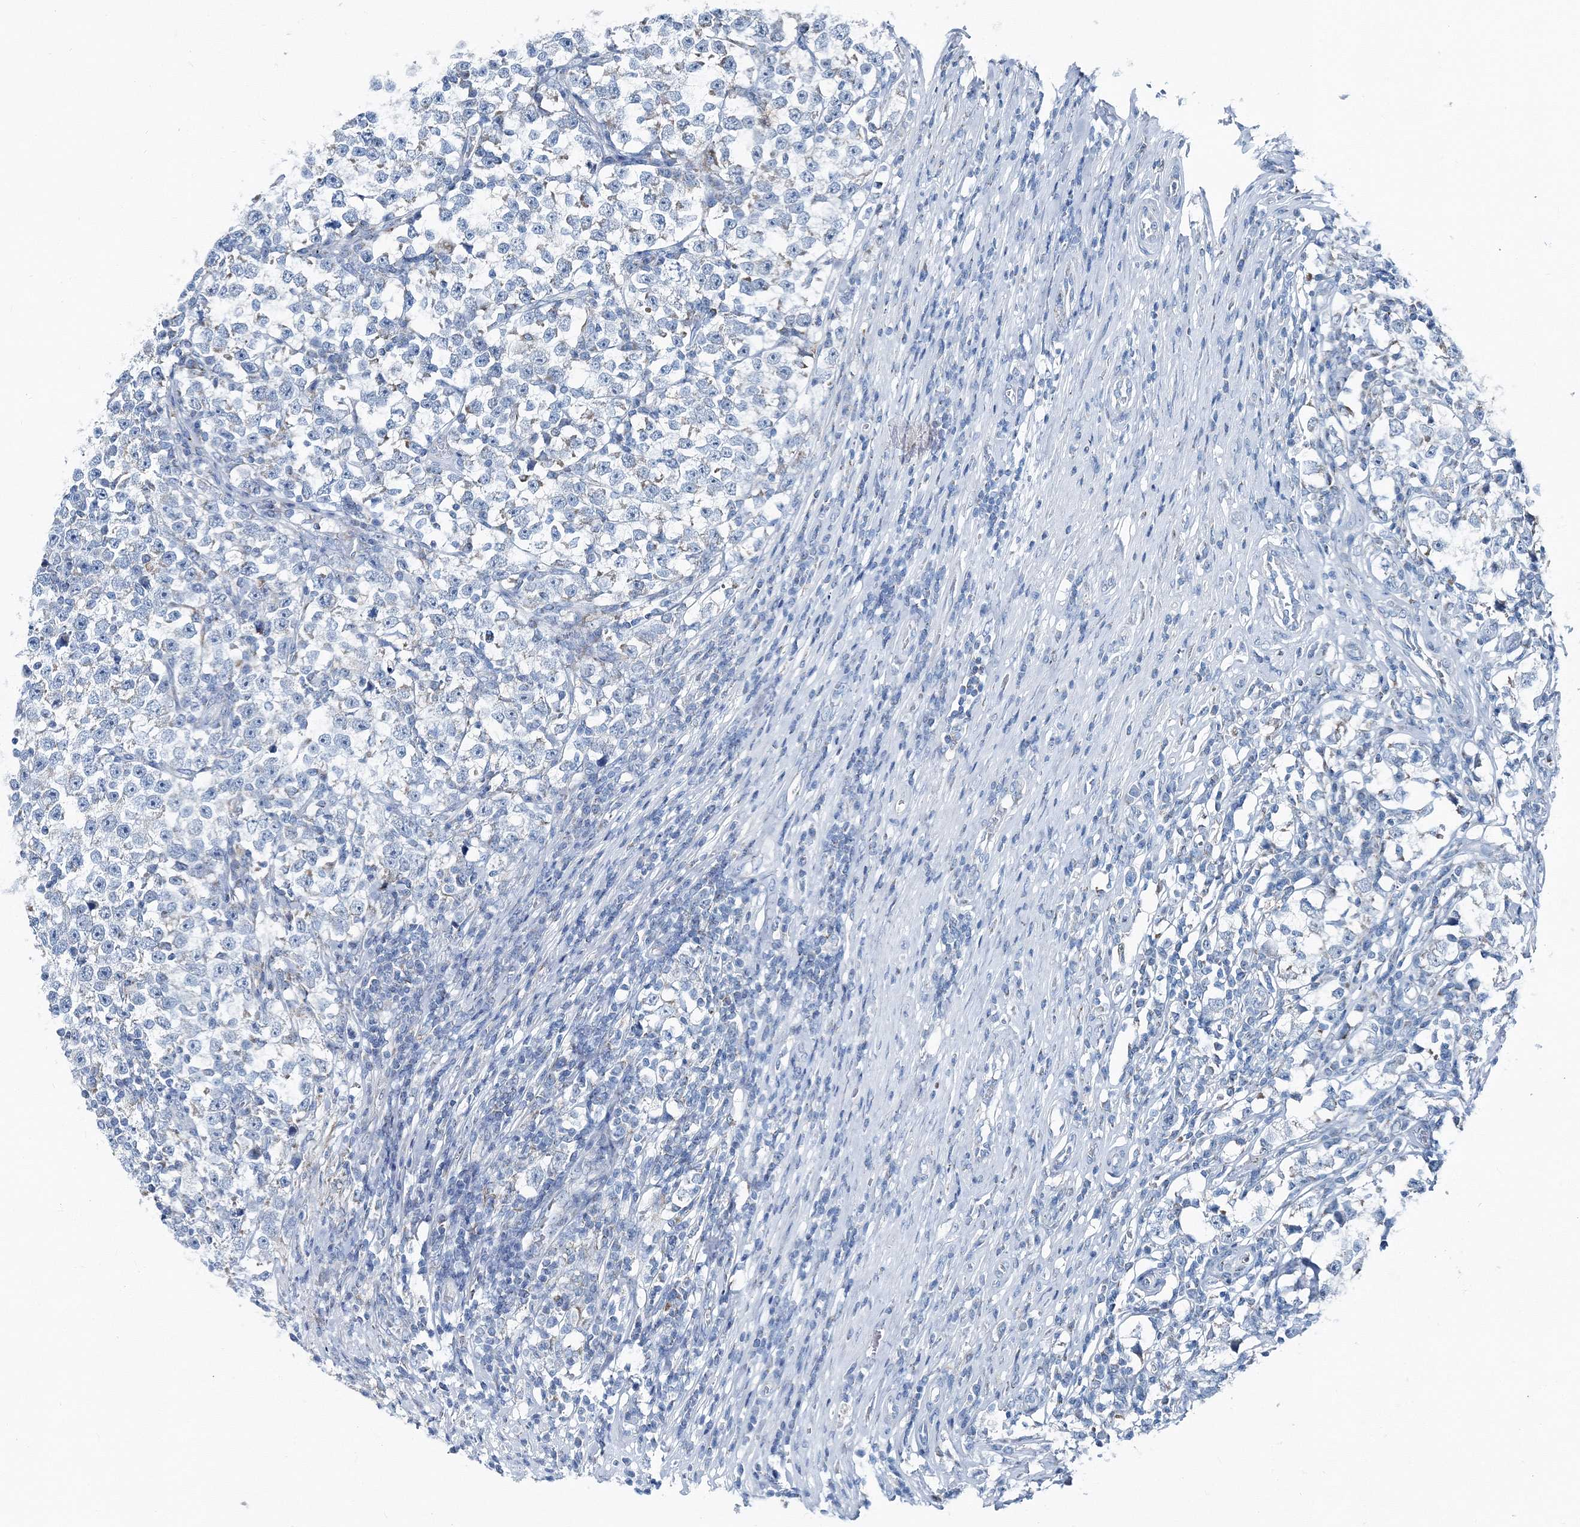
{"staining": {"intensity": "negative", "quantity": "none", "location": "none"}, "tissue": "testis cancer", "cell_type": "Tumor cells", "image_type": "cancer", "snomed": [{"axis": "morphology", "description": "Normal tissue, NOS"}, {"axis": "morphology", "description": "Seminoma, NOS"}, {"axis": "topography", "description": "Testis"}], "caption": "IHC micrograph of human testis seminoma stained for a protein (brown), which exhibits no positivity in tumor cells. Nuclei are stained in blue.", "gene": "GABARAPL2", "patient": {"sex": "male", "age": 43}}